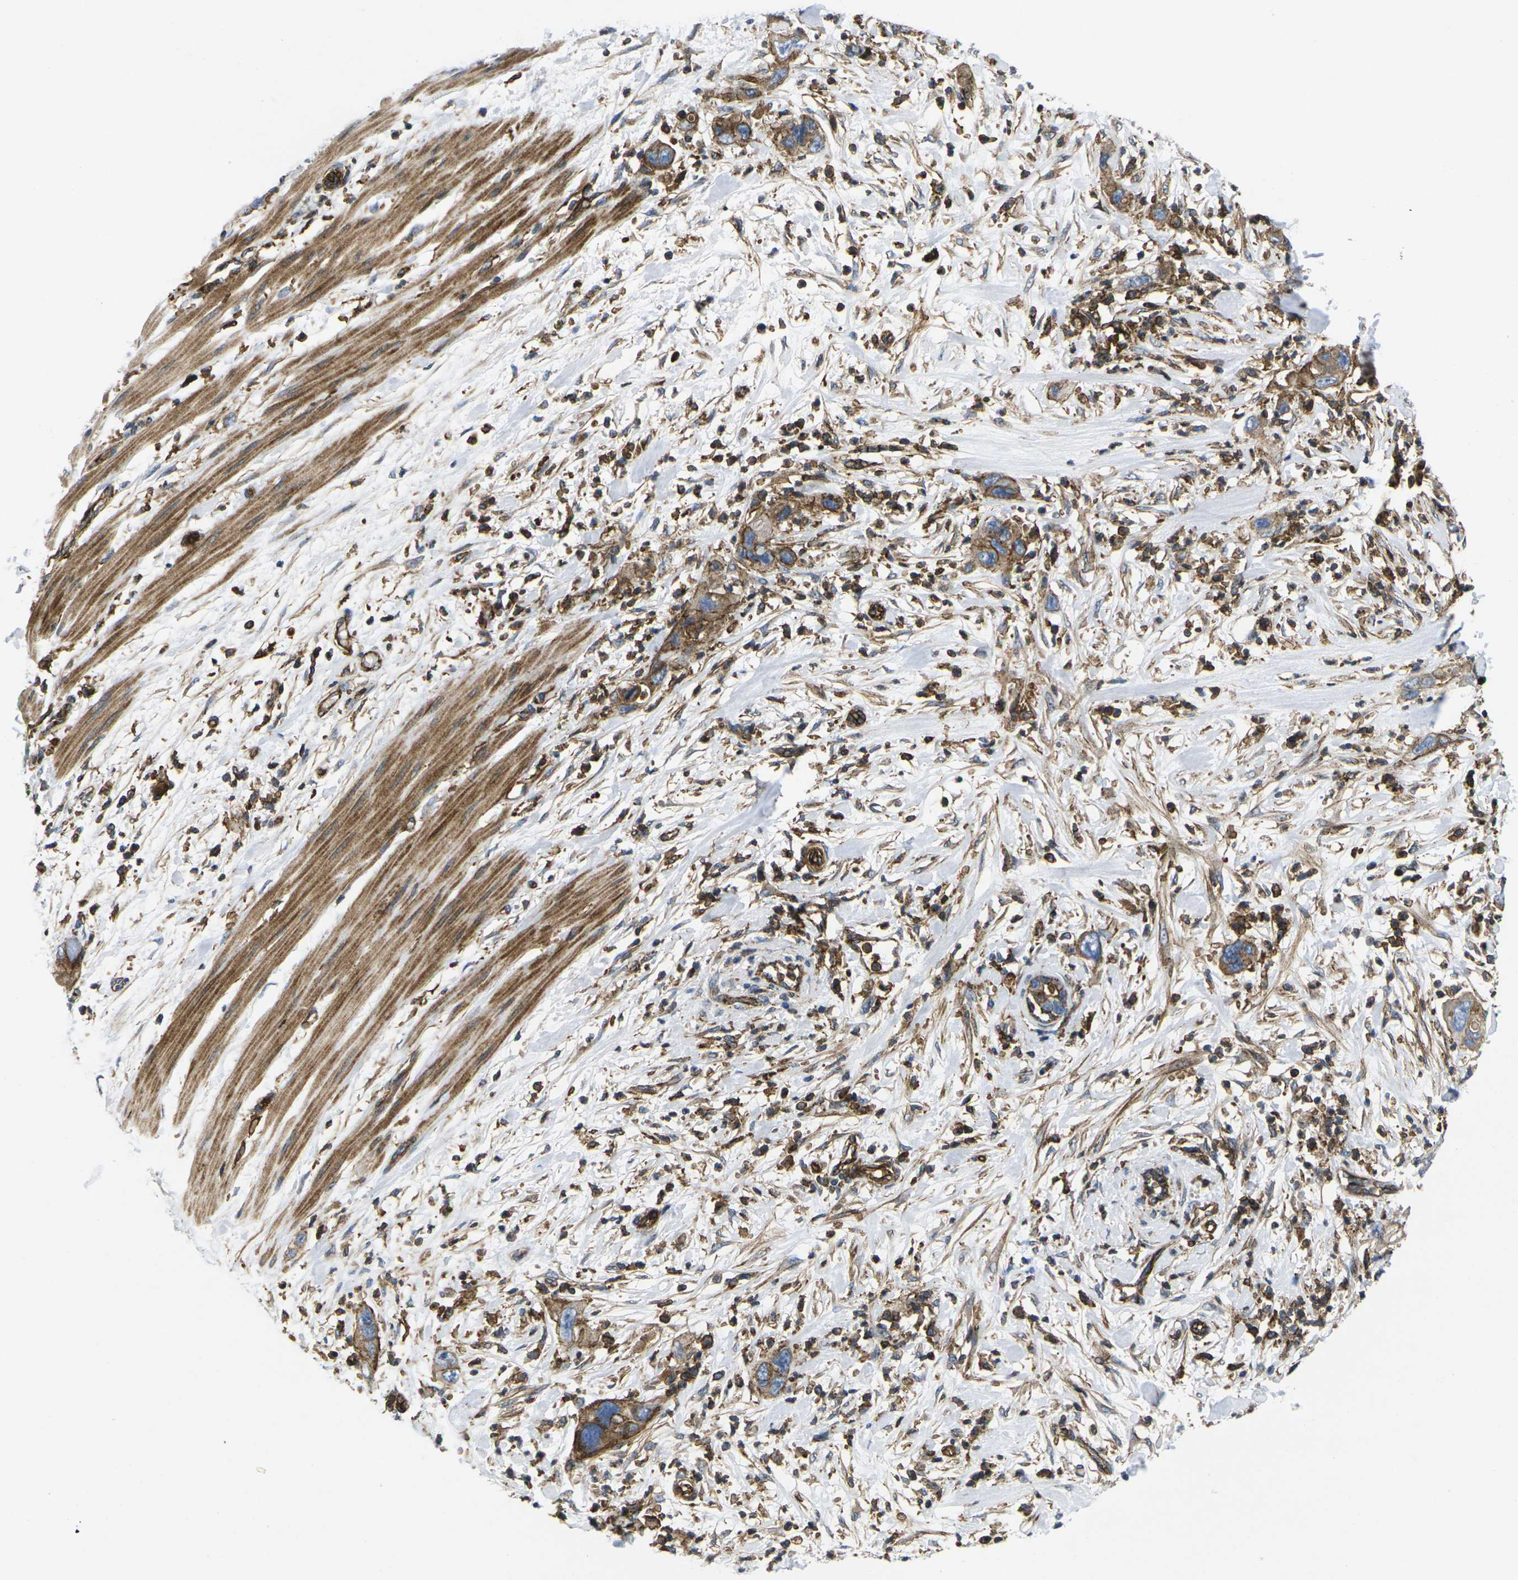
{"staining": {"intensity": "strong", "quantity": ">75%", "location": "cytoplasmic/membranous"}, "tissue": "pancreatic cancer", "cell_type": "Tumor cells", "image_type": "cancer", "snomed": [{"axis": "morphology", "description": "Adenocarcinoma, NOS"}, {"axis": "topography", "description": "Pancreas"}], "caption": "Immunohistochemical staining of adenocarcinoma (pancreatic) reveals high levels of strong cytoplasmic/membranous protein positivity in approximately >75% of tumor cells.", "gene": "IQGAP1", "patient": {"sex": "female", "age": 71}}